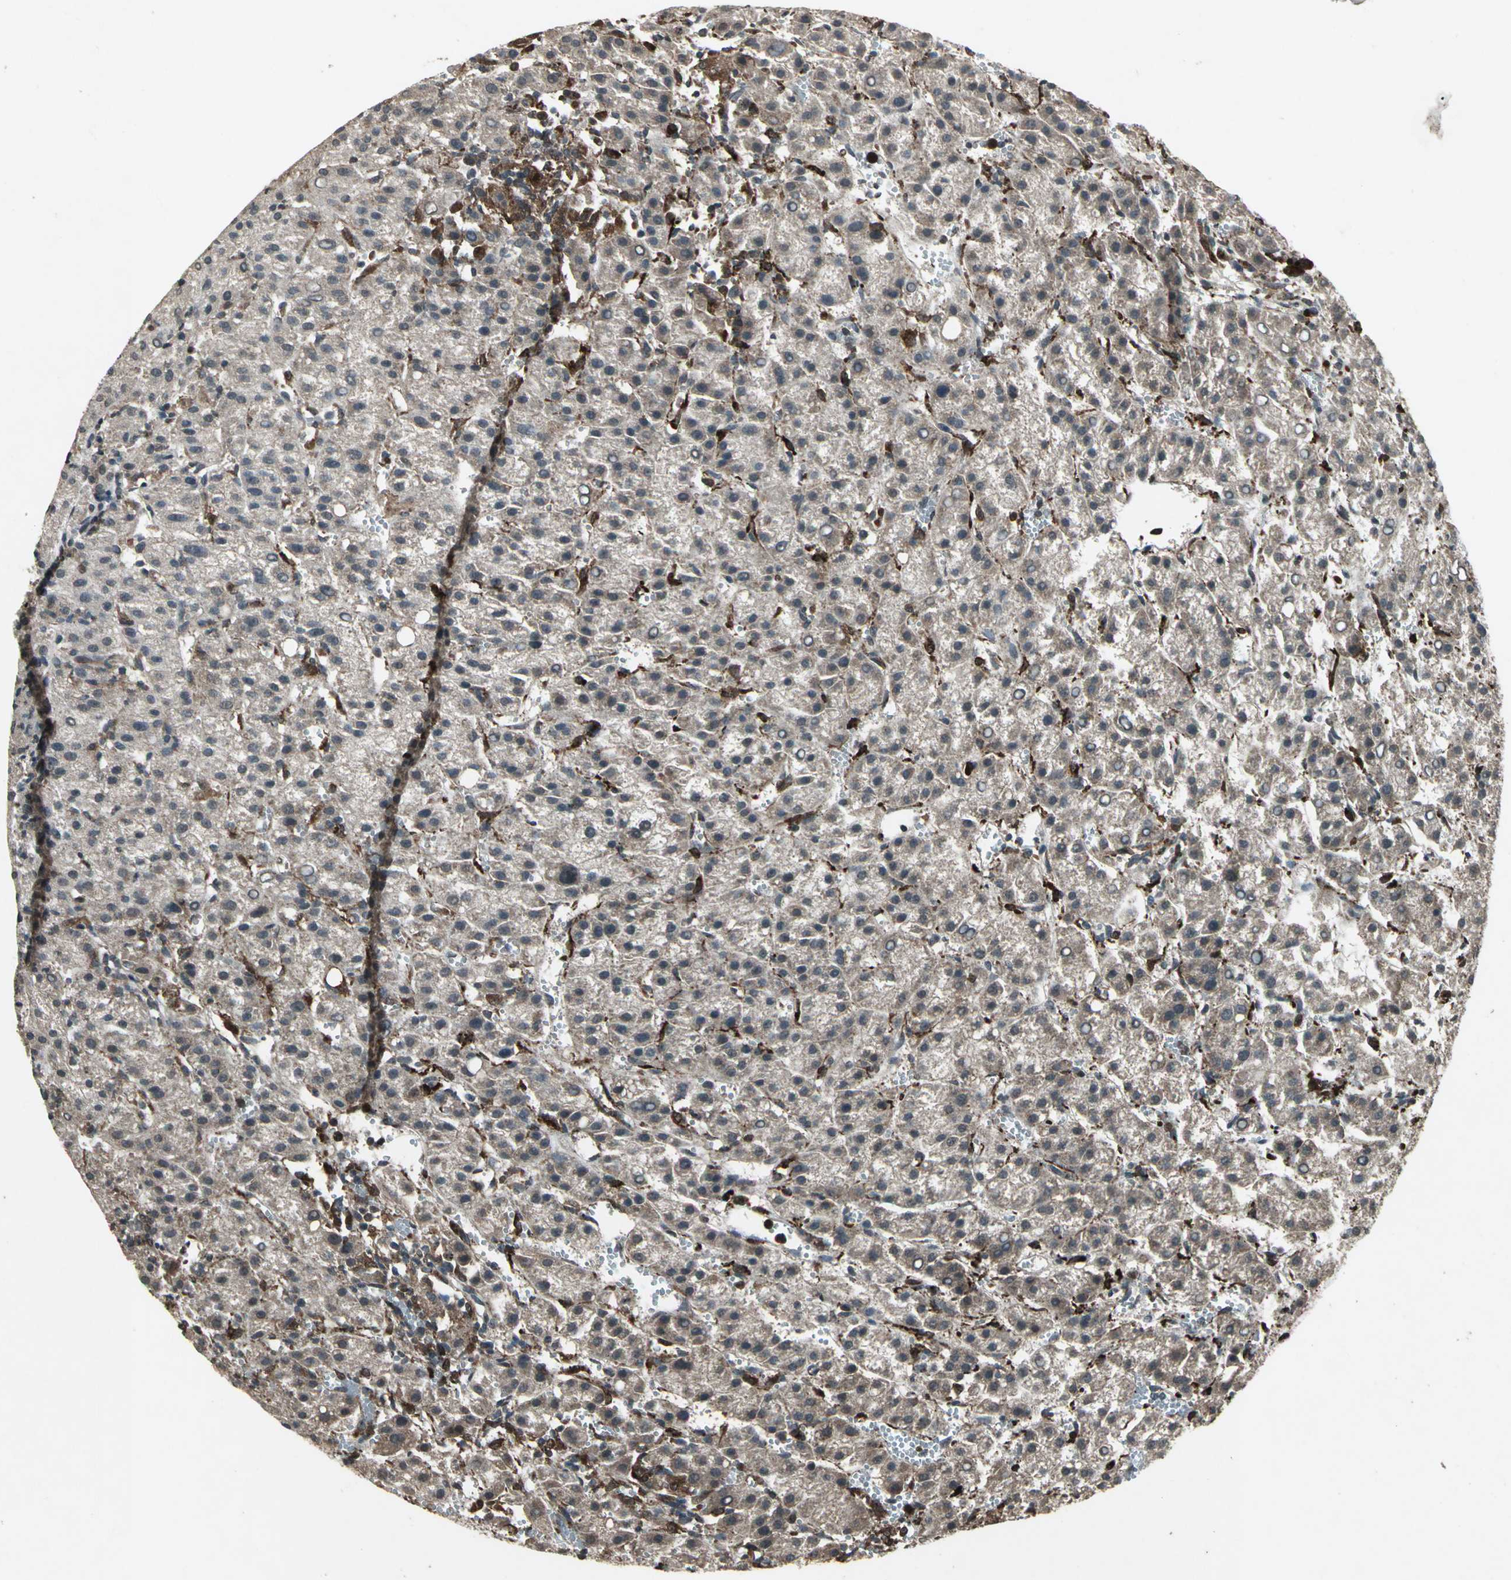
{"staining": {"intensity": "negative", "quantity": "none", "location": "none"}, "tissue": "liver cancer", "cell_type": "Tumor cells", "image_type": "cancer", "snomed": [{"axis": "morphology", "description": "Carcinoma, Hepatocellular, NOS"}, {"axis": "topography", "description": "Liver"}], "caption": "This is a micrograph of immunohistochemistry (IHC) staining of liver cancer, which shows no positivity in tumor cells.", "gene": "PYCARD", "patient": {"sex": "female", "age": 58}}